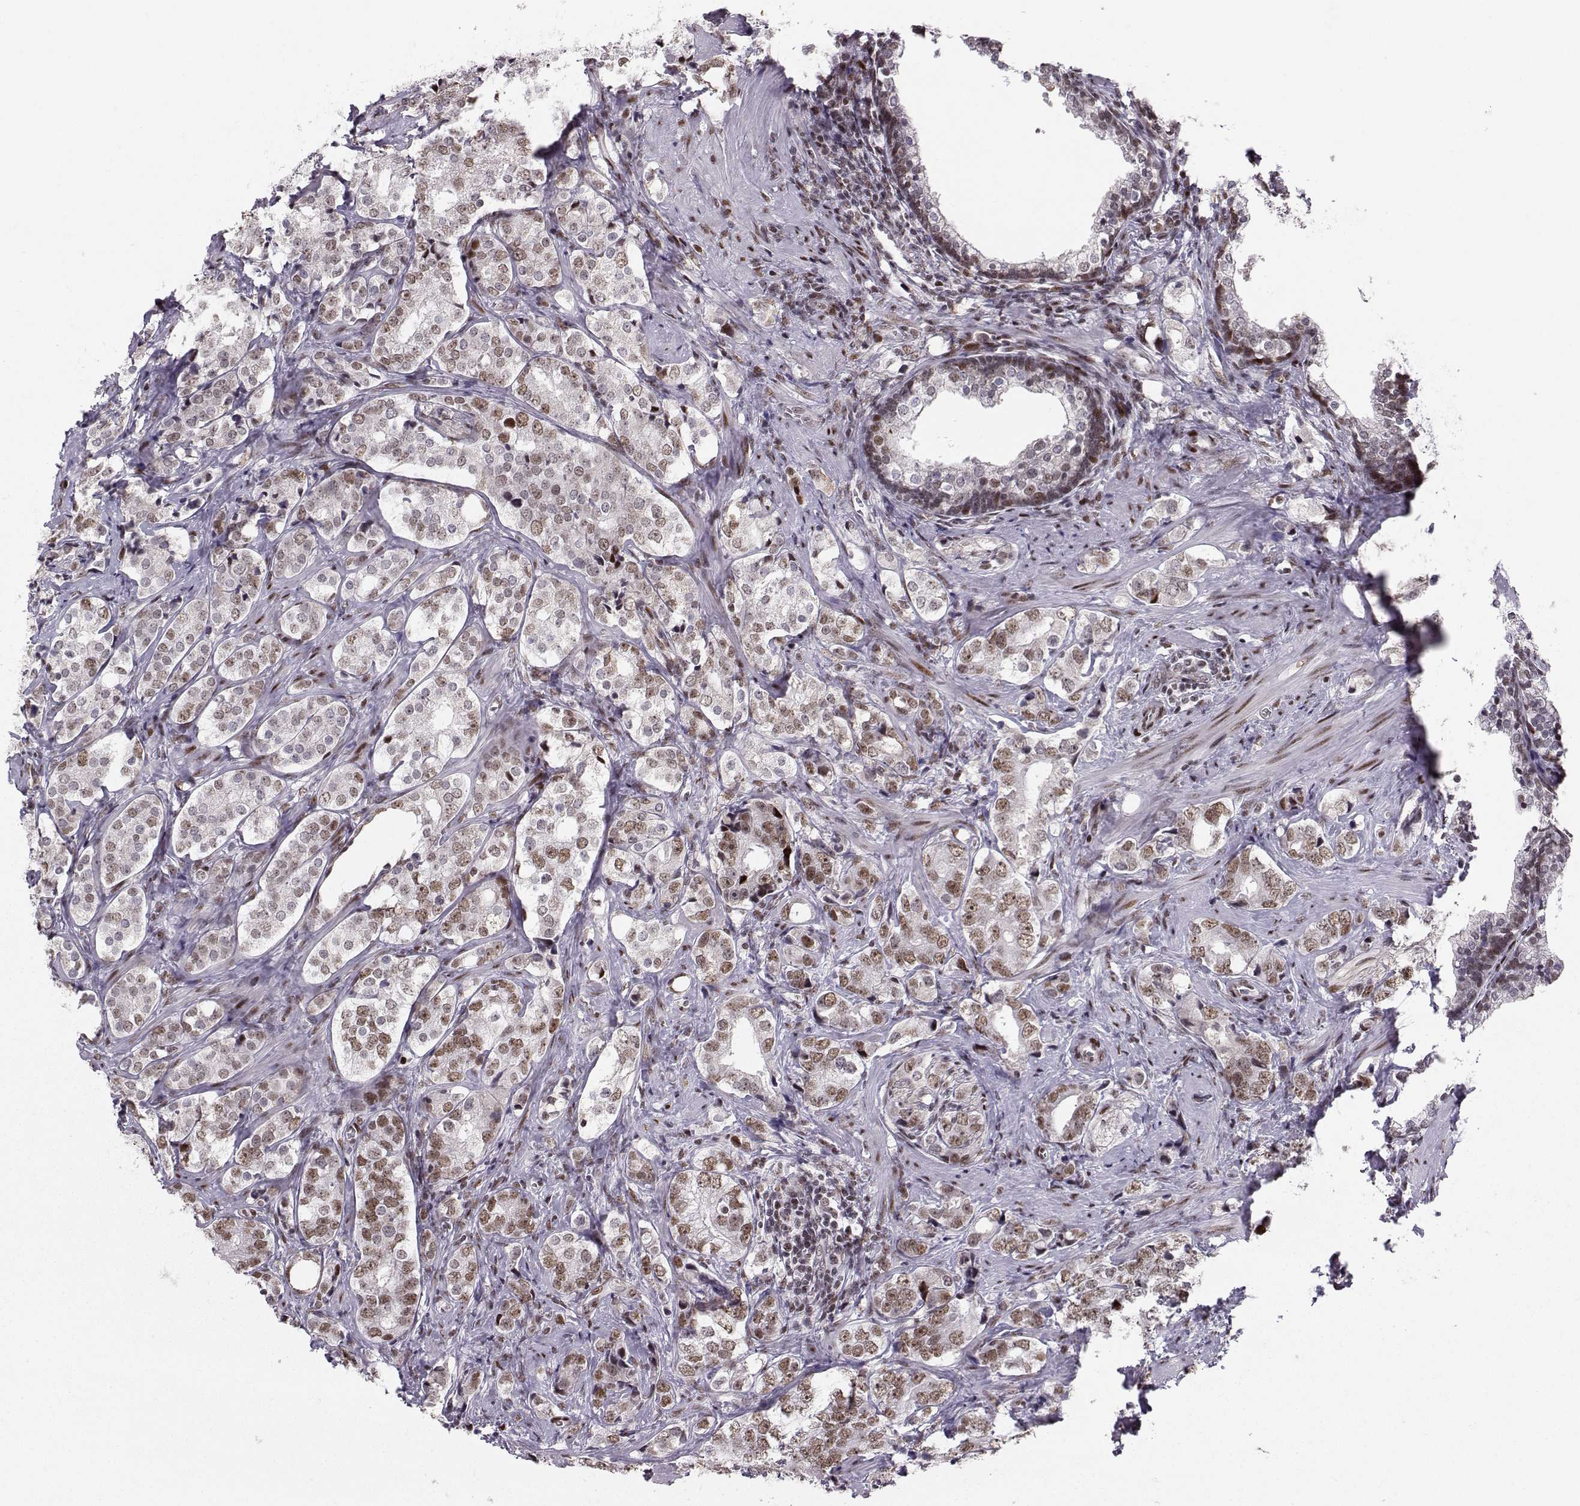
{"staining": {"intensity": "moderate", "quantity": "25%-75%", "location": "nuclear"}, "tissue": "prostate cancer", "cell_type": "Tumor cells", "image_type": "cancer", "snomed": [{"axis": "morphology", "description": "Adenocarcinoma, NOS"}, {"axis": "topography", "description": "Prostate and seminal vesicle, NOS"}], "caption": "This micrograph reveals immunohistochemistry (IHC) staining of human adenocarcinoma (prostate), with medium moderate nuclear staining in about 25%-75% of tumor cells.", "gene": "SNAPC2", "patient": {"sex": "male", "age": 63}}